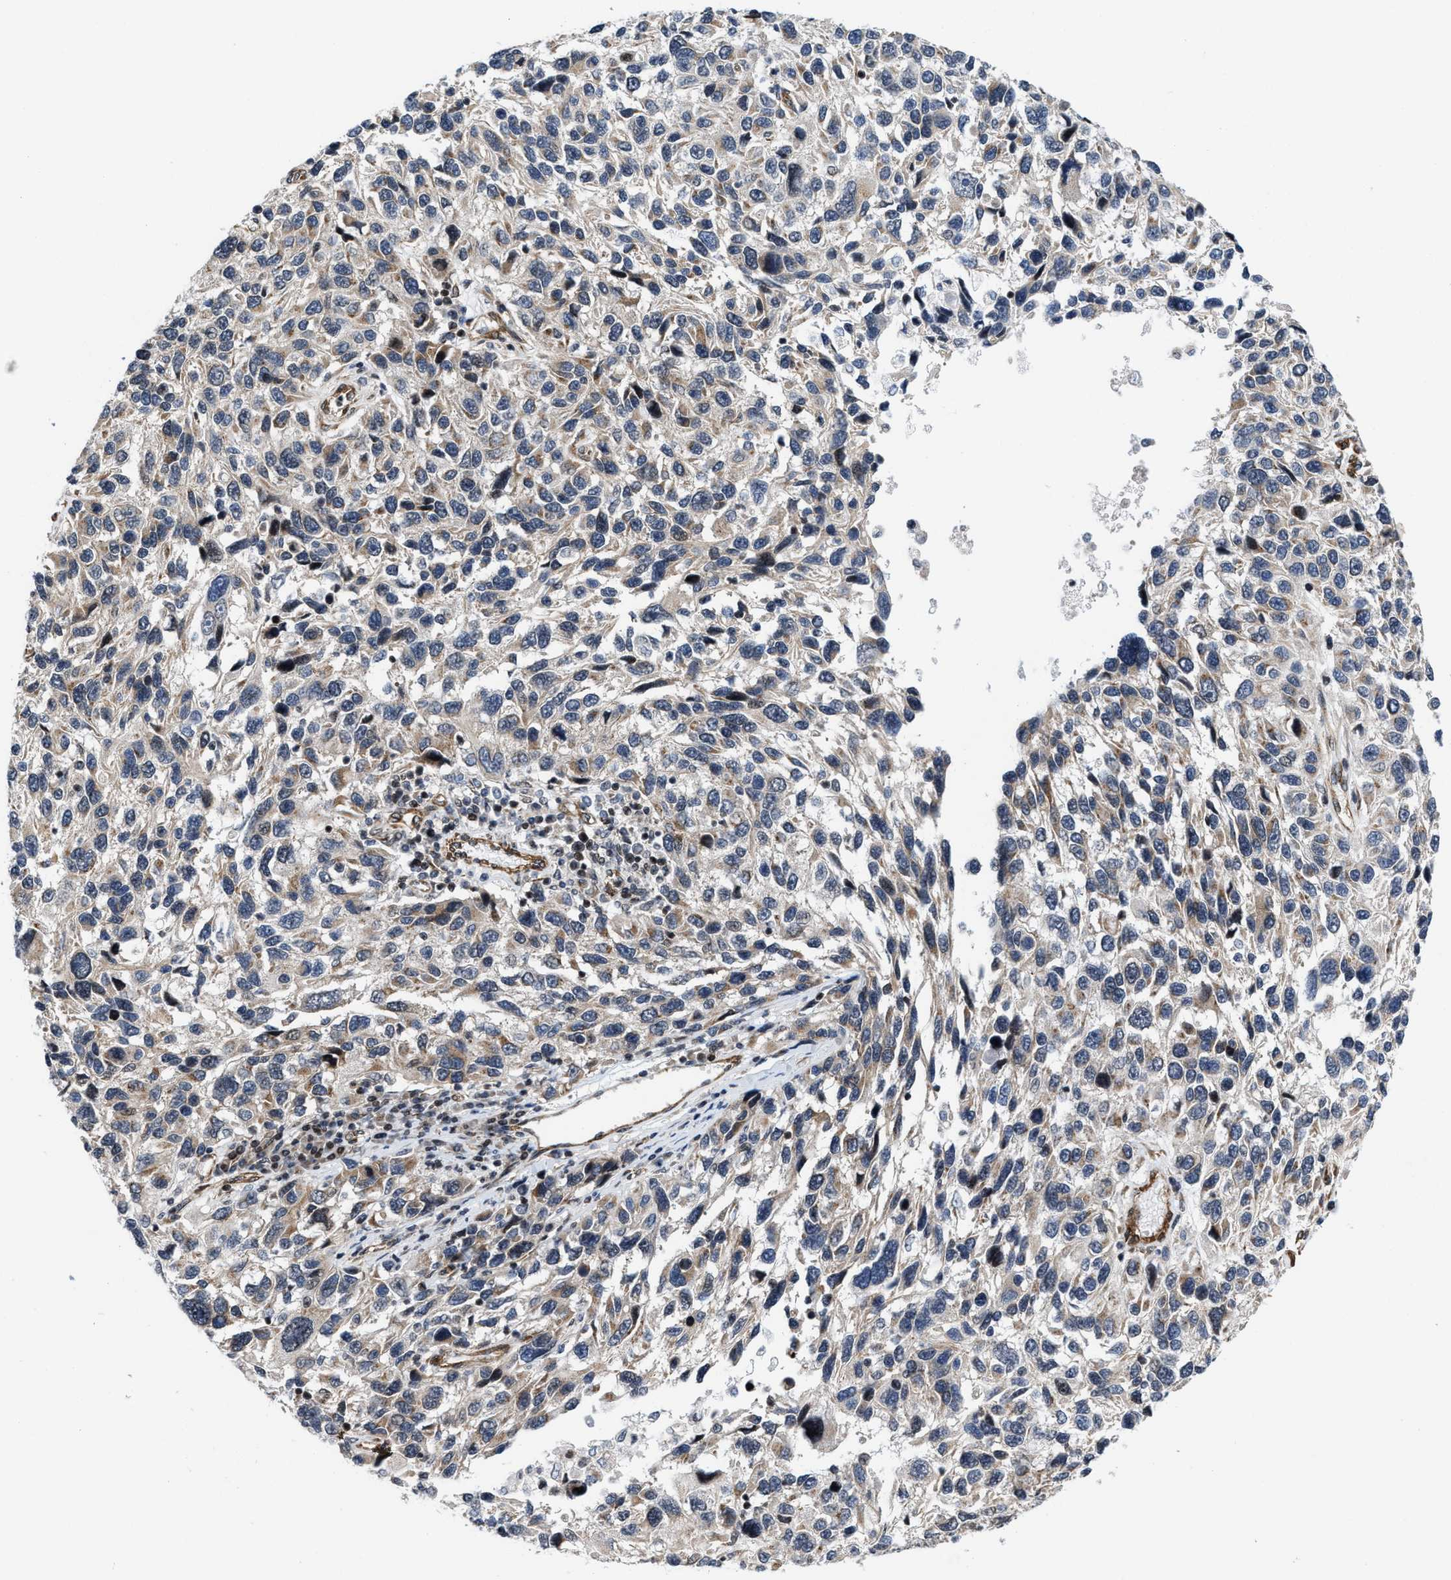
{"staining": {"intensity": "weak", "quantity": "<25%", "location": "cytoplasmic/membranous"}, "tissue": "melanoma", "cell_type": "Tumor cells", "image_type": "cancer", "snomed": [{"axis": "morphology", "description": "Malignant melanoma, NOS"}, {"axis": "topography", "description": "Skin"}], "caption": "Immunohistochemistry (IHC) micrograph of neoplastic tissue: human melanoma stained with DAB (3,3'-diaminobenzidine) demonstrates no significant protein staining in tumor cells.", "gene": "TGFB1I1", "patient": {"sex": "male", "age": 53}}